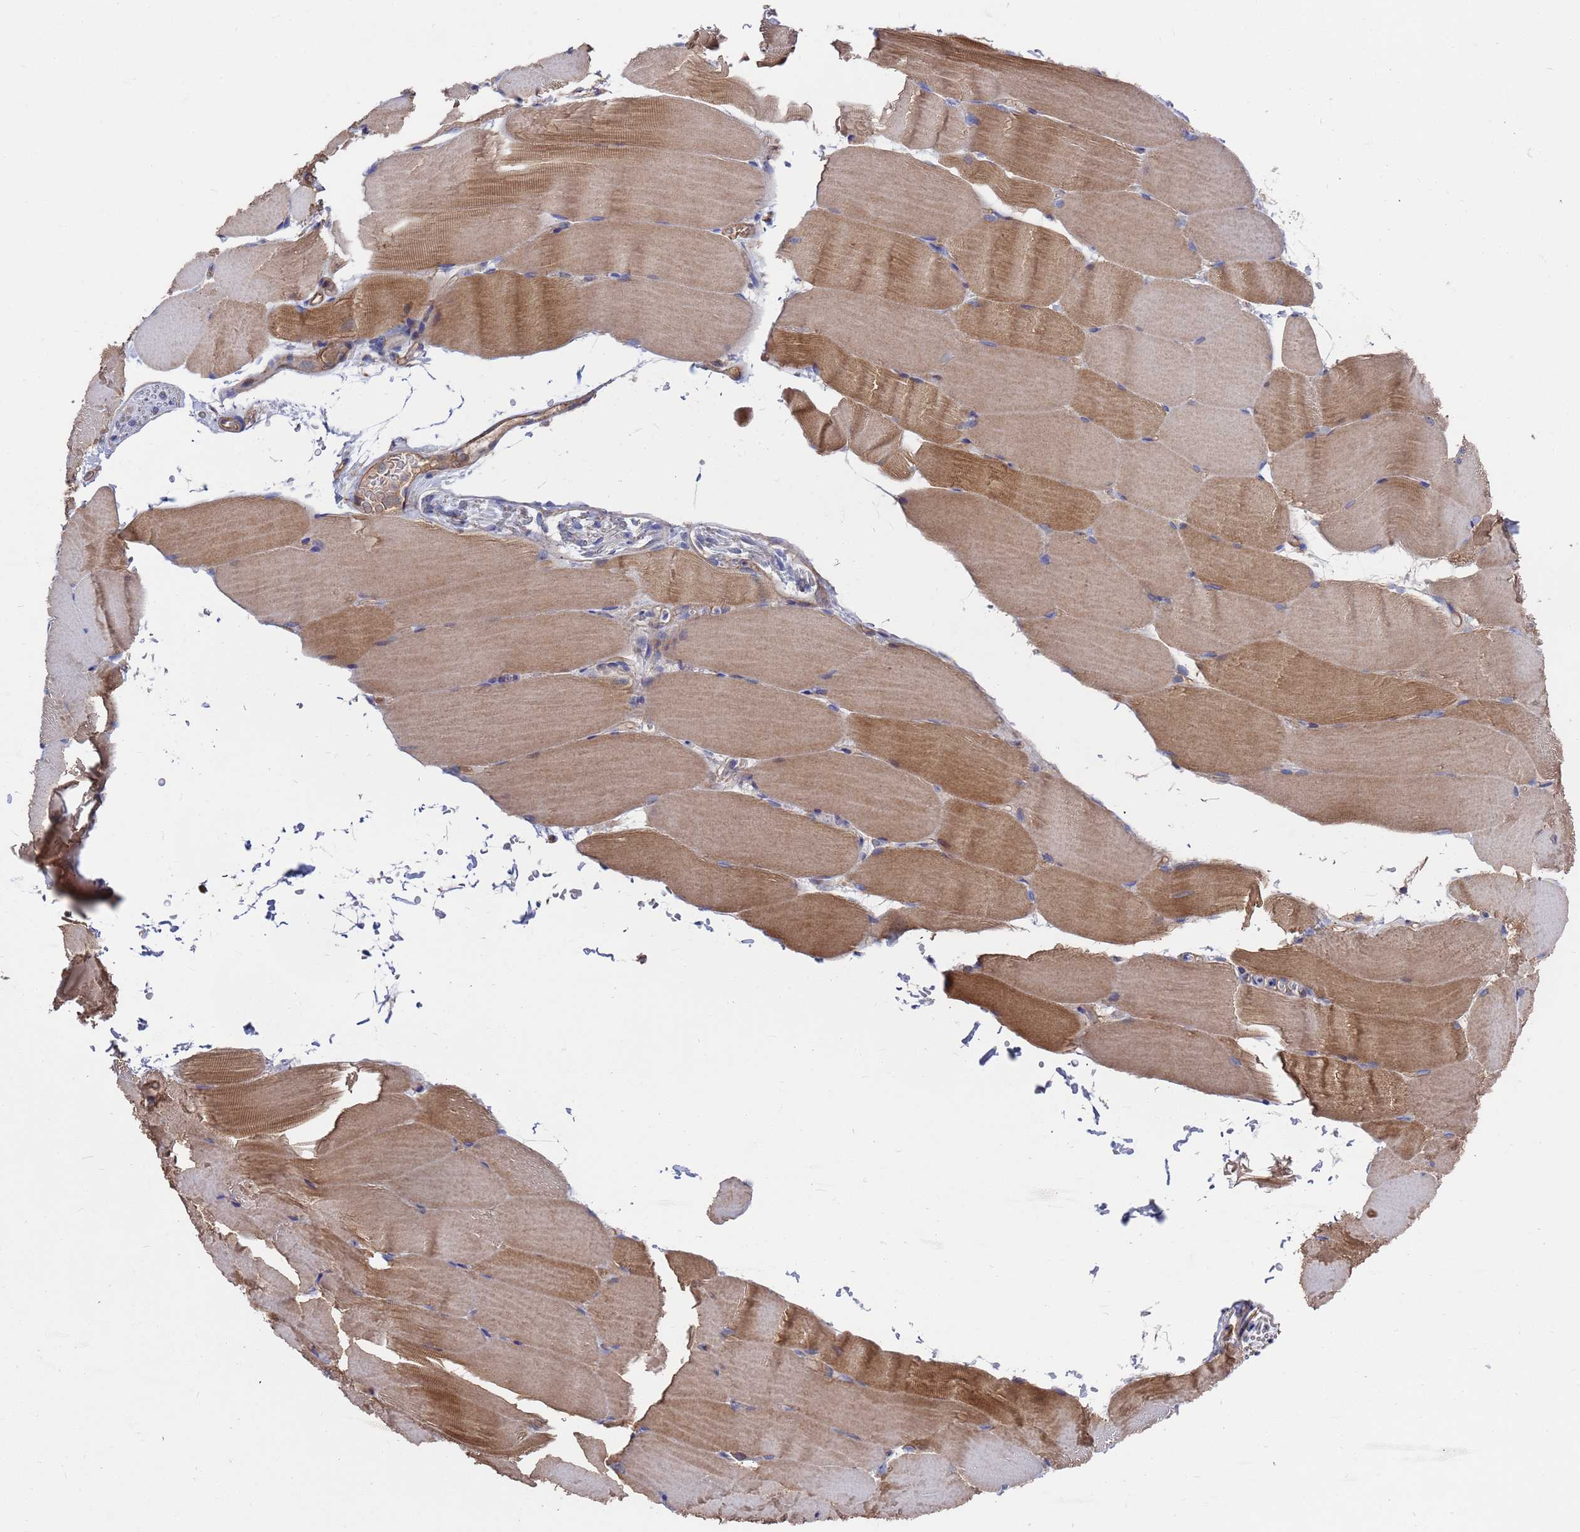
{"staining": {"intensity": "moderate", "quantity": "25%-75%", "location": "cytoplasmic/membranous"}, "tissue": "skeletal muscle", "cell_type": "Myocytes", "image_type": "normal", "snomed": [{"axis": "morphology", "description": "Normal tissue, NOS"}, {"axis": "topography", "description": "Skeletal muscle"}, {"axis": "topography", "description": "Parathyroid gland"}], "caption": "This is a photomicrograph of immunohistochemistry staining of normal skeletal muscle, which shows moderate expression in the cytoplasmic/membranous of myocytes.", "gene": "PYCR1", "patient": {"sex": "female", "age": 37}}